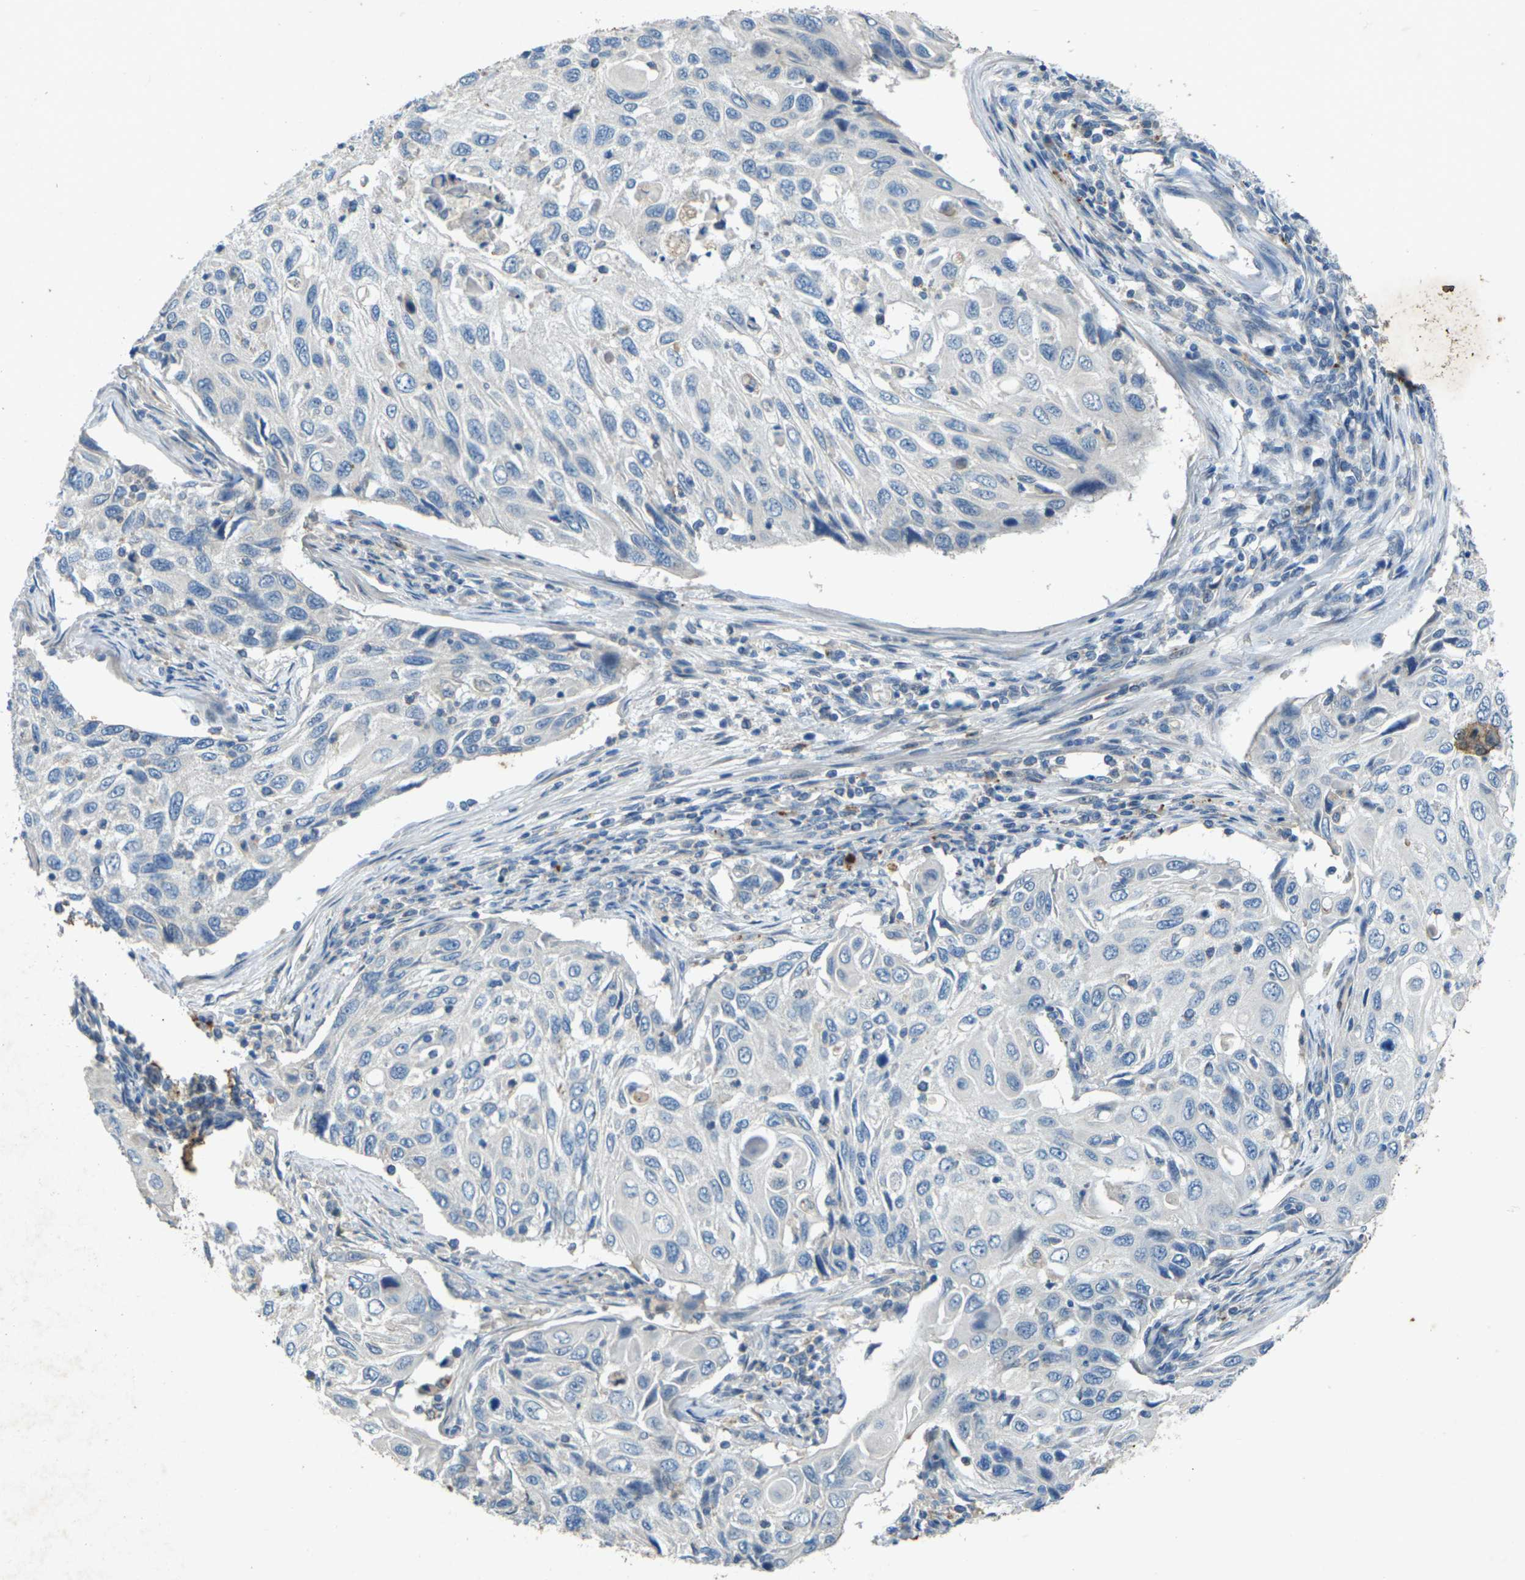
{"staining": {"intensity": "negative", "quantity": "none", "location": "none"}, "tissue": "cervical cancer", "cell_type": "Tumor cells", "image_type": "cancer", "snomed": [{"axis": "morphology", "description": "Squamous cell carcinoma, NOS"}, {"axis": "topography", "description": "Cervix"}], "caption": "Histopathology image shows no significant protein staining in tumor cells of squamous cell carcinoma (cervical).", "gene": "SIGLEC14", "patient": {"sex": "female", "age": 70}}